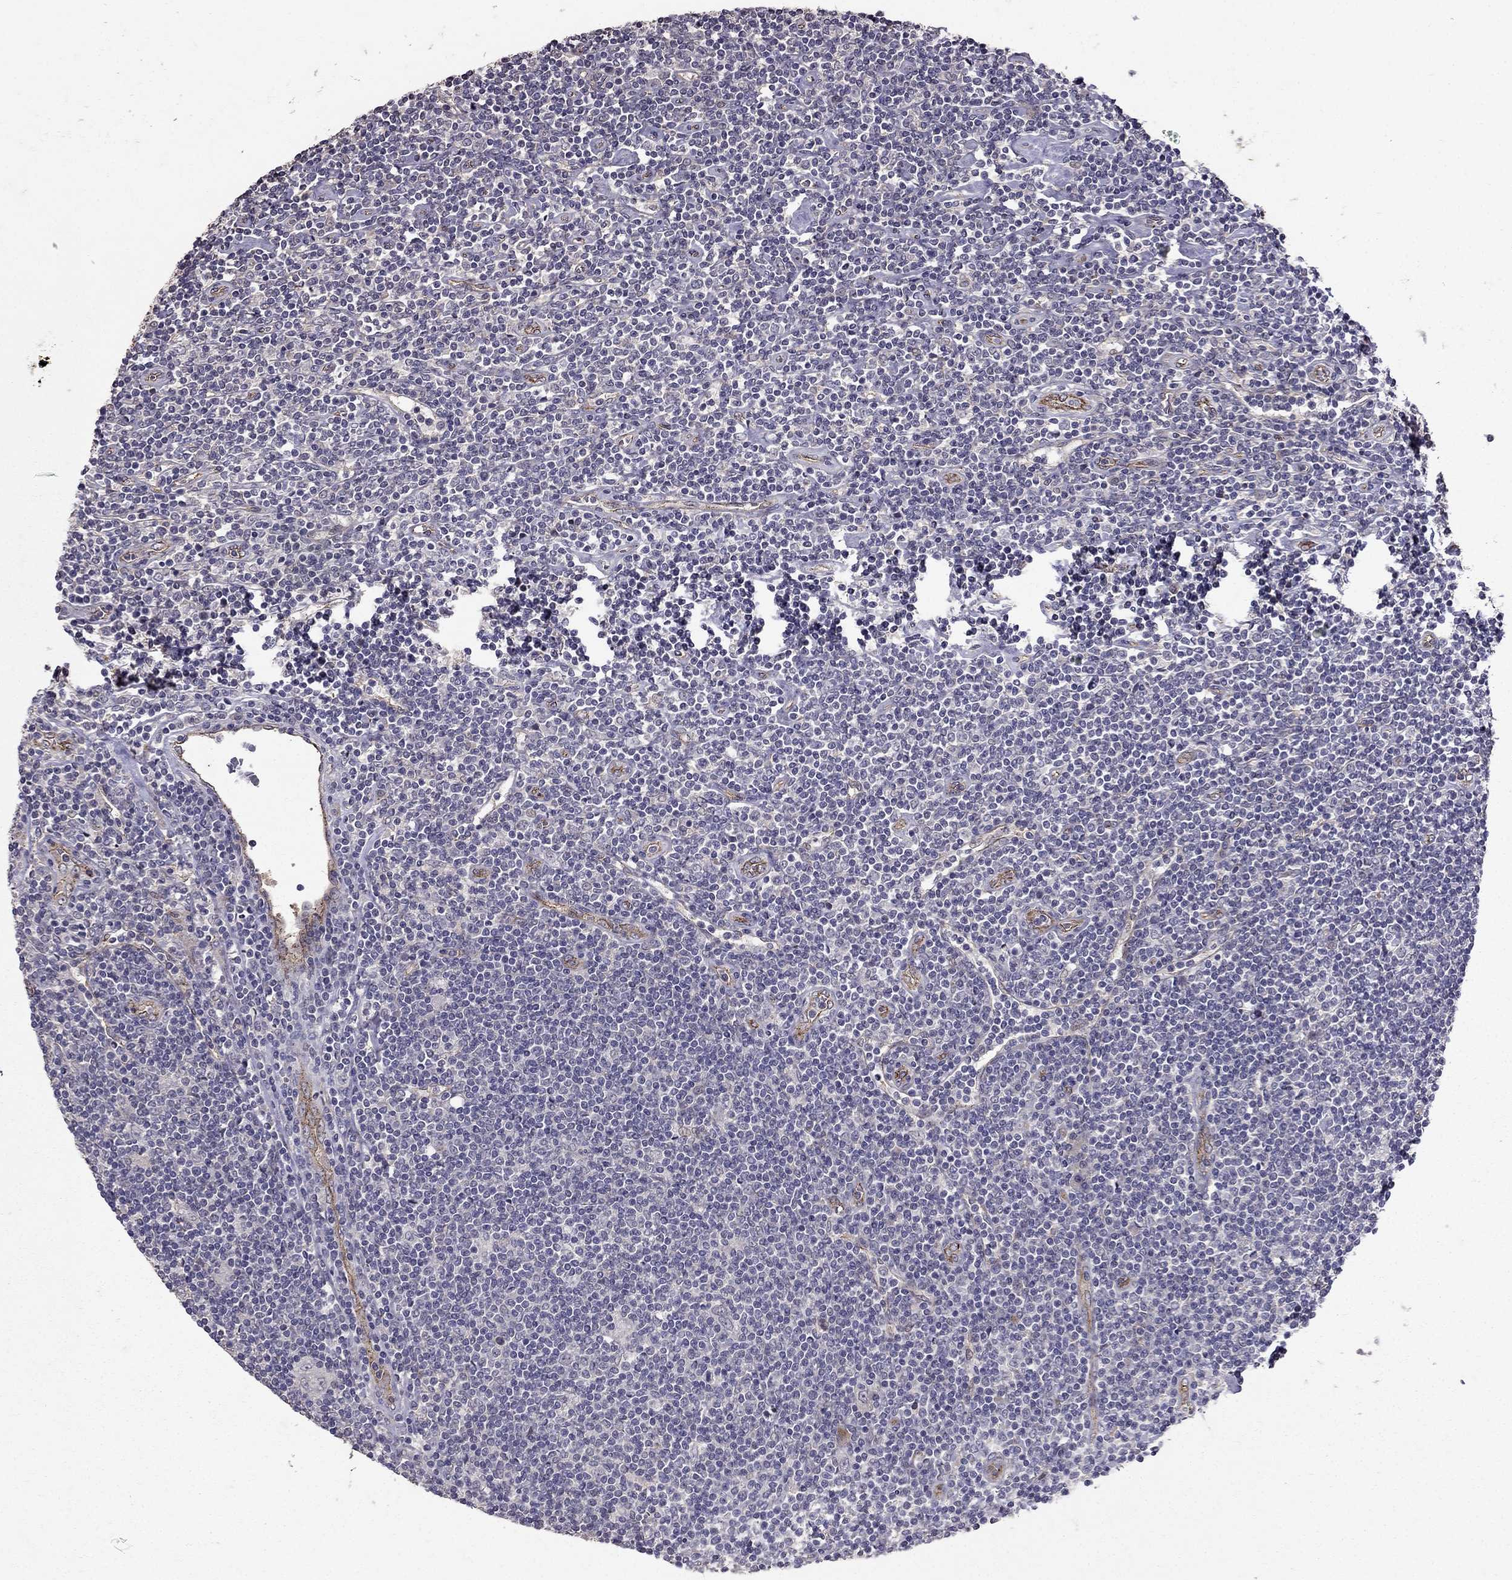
{"staining": {"intensity": "negative", "quantity": "none", "location": "none"}, "tissue": "lymphoma", "cell_type": "Tumor cells", "image_type": "cancer", "snomed": [{"axis": "morphology", "description": "Hodgkin's disease, NOS"}, {"axis": "topography", "description": "Lymph node"}], "caption": "Immunohistochemistry photomicrograph of neoplastic tissue: human lymphoma stained with DAB (3,3'-diaminobenzidine) displays no significant protein expression in tumor cells. Brightfield microscopy of immunohistochemistry (IHC) stained with DAB (brown) and hematoxylin (blue), captured at high magnification.", "gene": "RASIP1", "patient": {"sex": "male", "age": 40}}